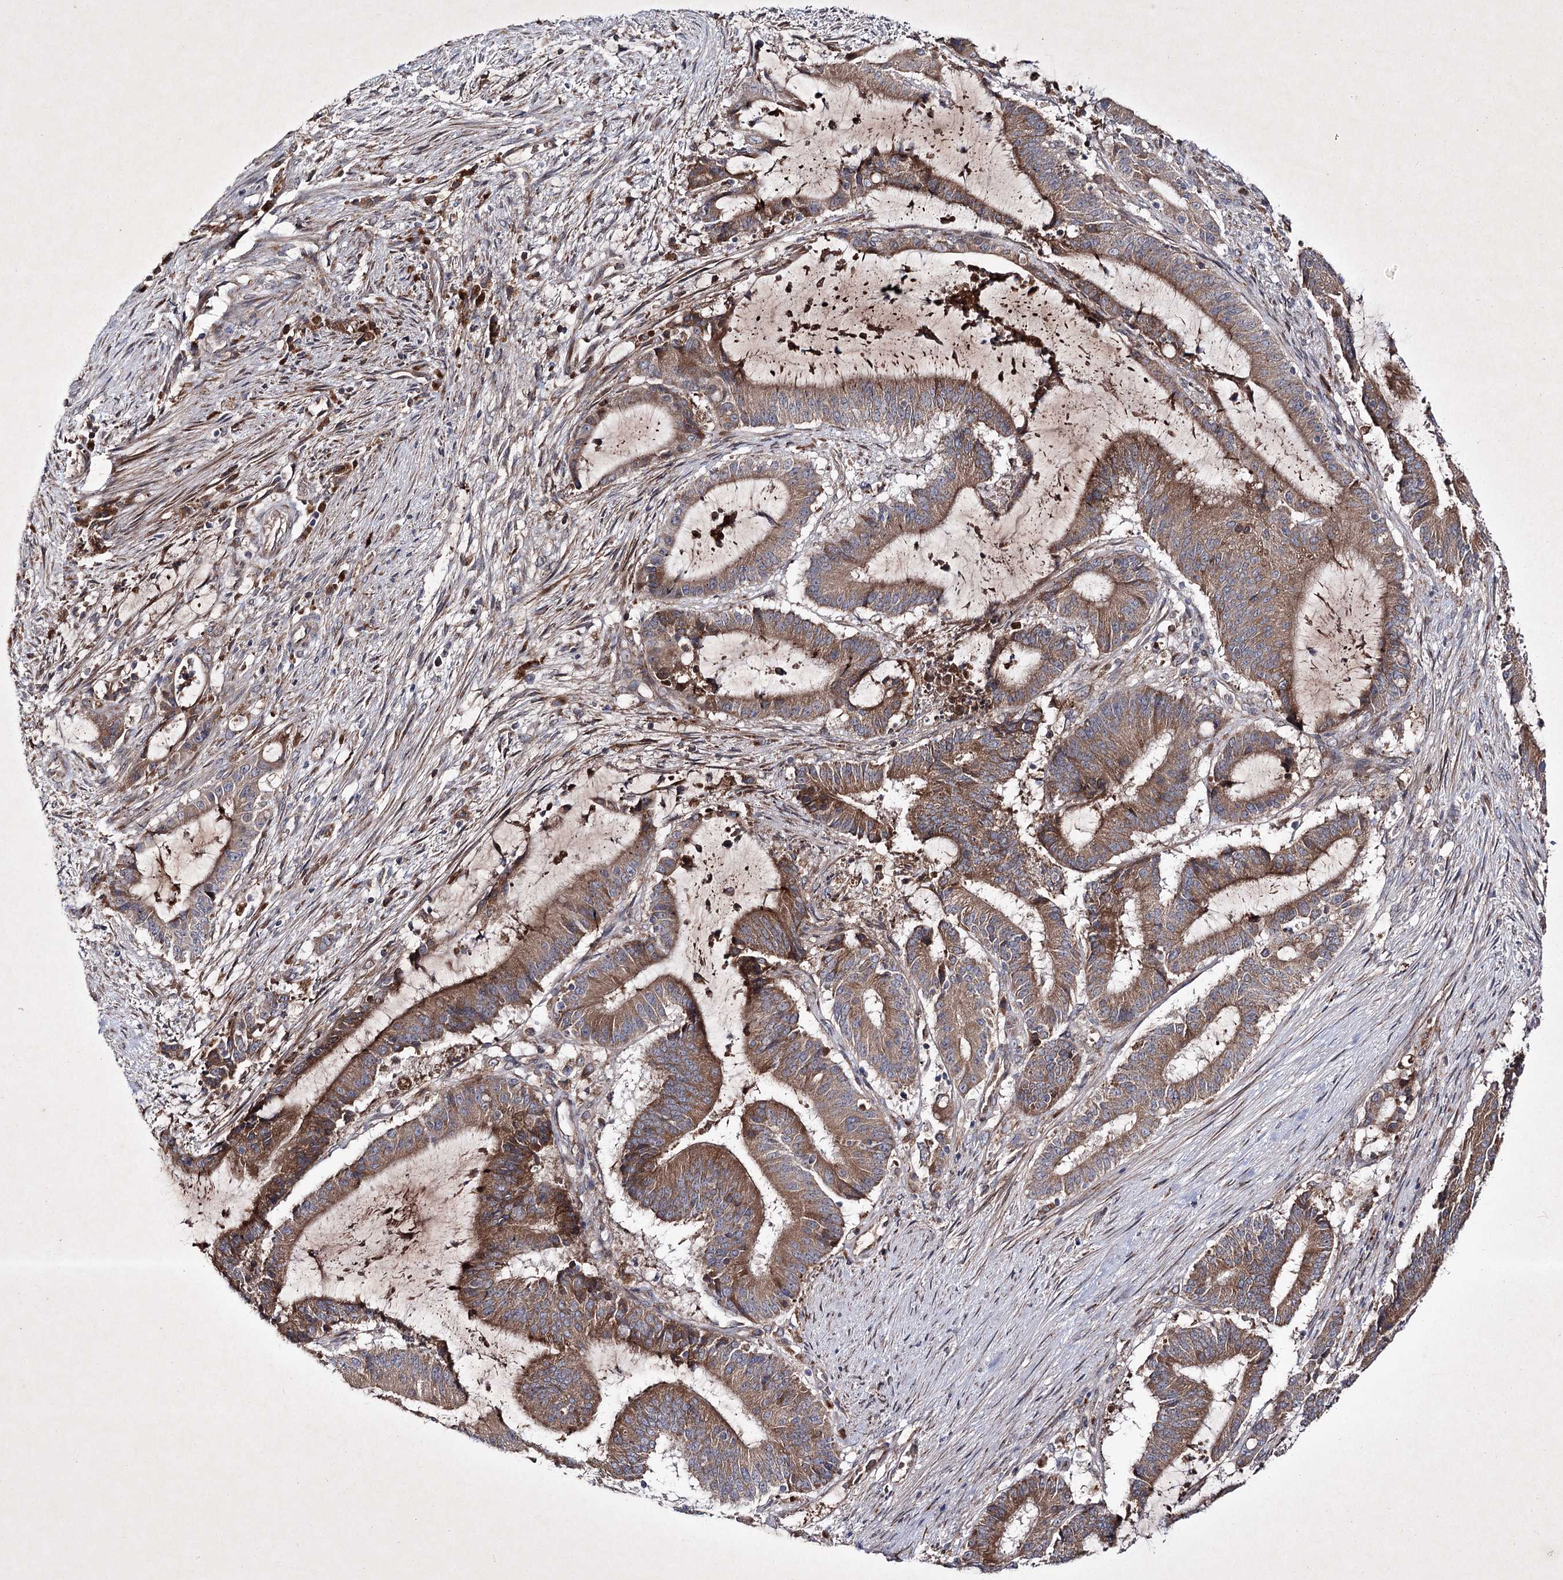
{"staining": {"intensity": "moderate", "quantity": ">75%", "location": "cytoplasmic/membranous"}, "tissue": "liver cancer", "cell_type": "Tumor cells", "image_type": "cancer", "snomed": [{"axis": "morphology", "description": "Normal tissue, NOS"}, {"axis": "morphology", "description": "Cholangiocarcinoma"}, {"axis": "topography", "description": "Liver"}, {"axis": "topography", "description": "Peripheral nerve tissue"}], "caption": "Immunohistochemistry (IHC) micrograph of neoplastic tissue: liver cancer stained using IHC displays medium levels of moderate protein expression localized specifically in the cytoplasmic/membranous of tumor cells, appearing as a cytoplasmic/membranous brown color.", "gene": "ALG9", "patient": {"sex": "female", "age": 73}}